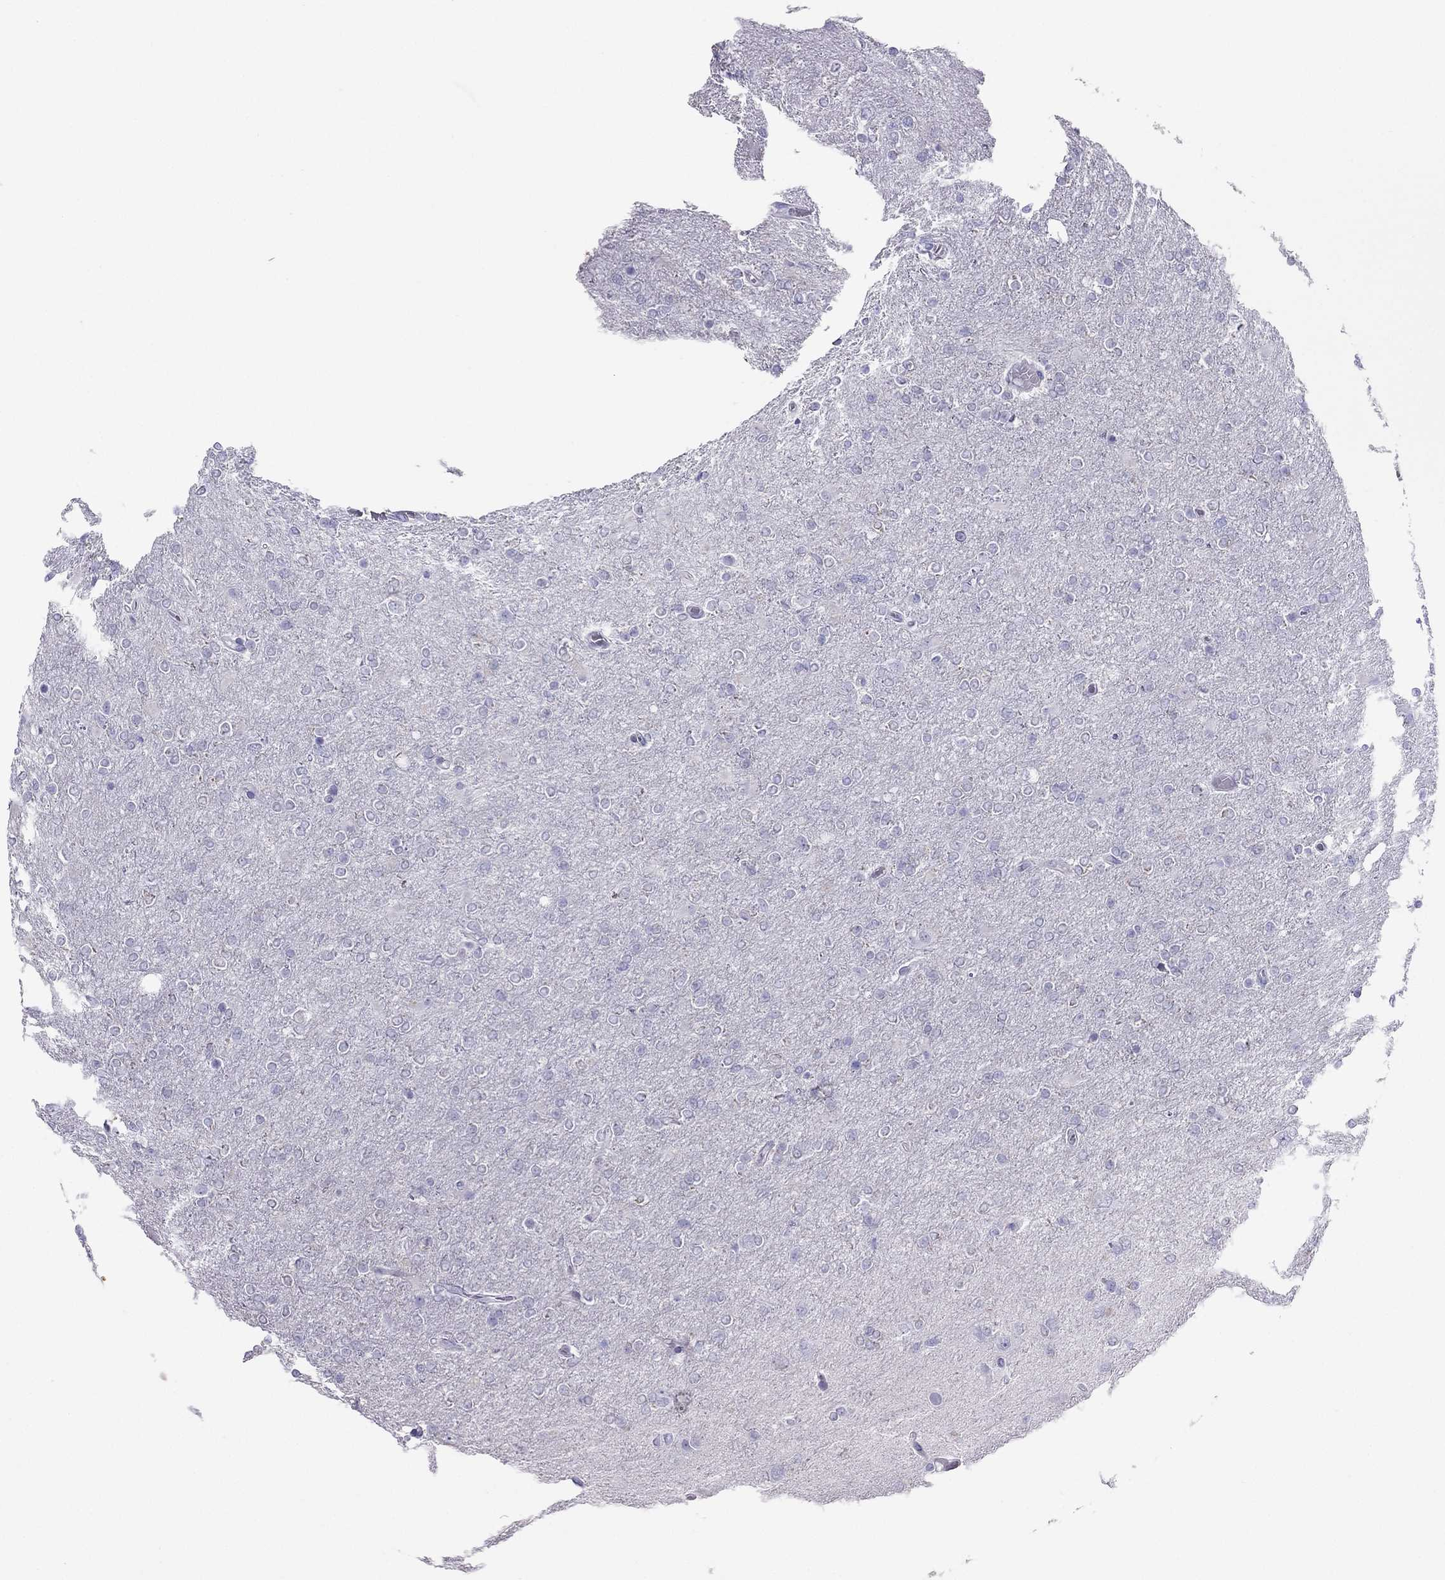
{"staining": {"intensity": "negative", "quantity": "none", "location": "none"}, "tissue": "glioma", "cell_type": "Tumor cells", "image_type": "cancer", "snomed": [{"axis": "morphology", "description": "Glioma, malignant, High grade"}, {"axis": "topography", "description": "Cerebral cortex"}], "caption": "This is a histopathology image of IHC staining of glioma, which shows no positivity in tumor cells.", "gene": "MAEL", "patient": {"sex": "male", "age": 70}}